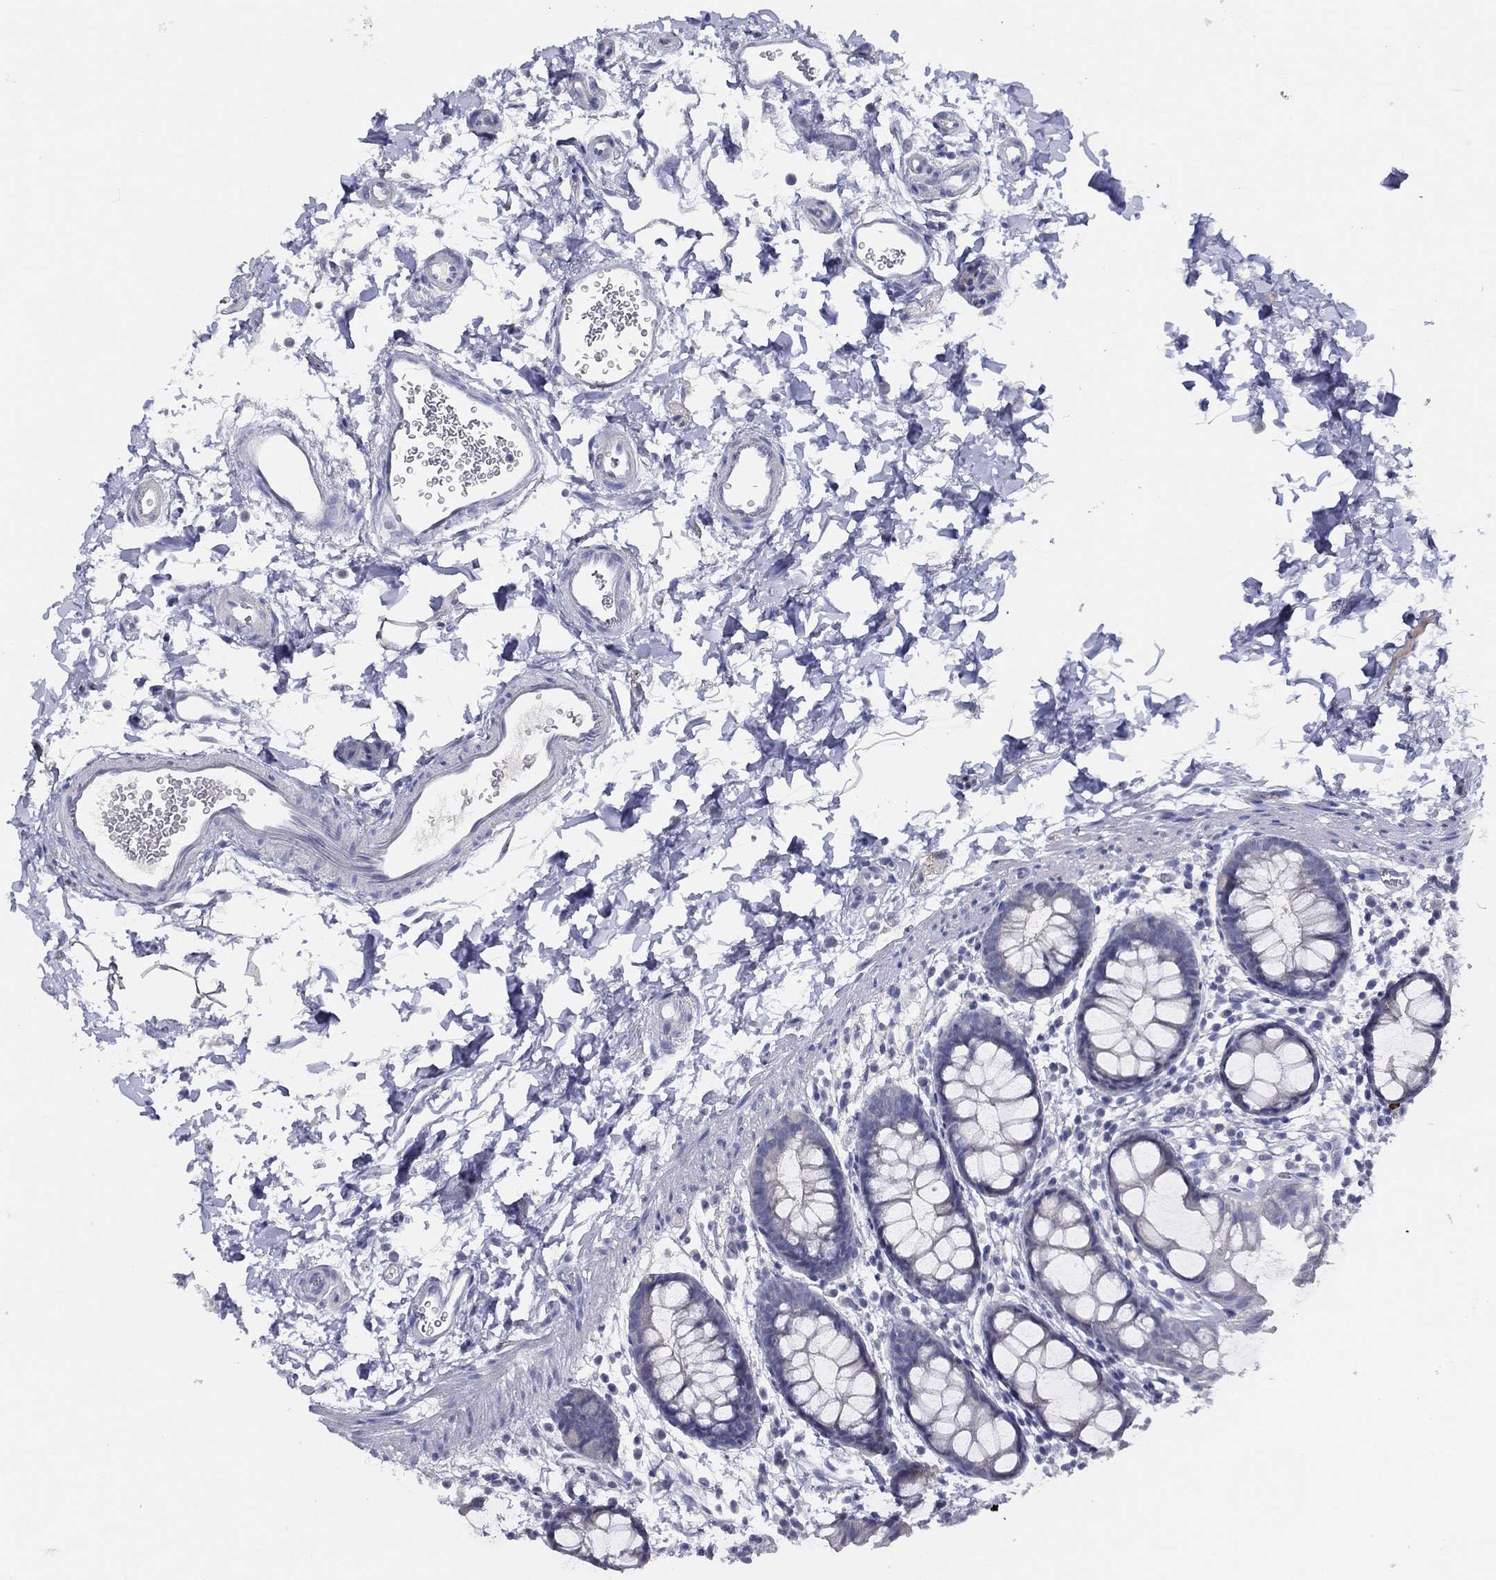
{"staining": {"intensity": "negative", "quantity": "none", "location": "none"}, "tissue": "rectum", "cell_type": "Glandular cells", "image_type": "normal", "snomed": [{"axis": "morphology", "description": "Normal tissue, NOS"}, {"axis": "topography", "description": "Rectum"}], "caption": "This is an immunohistochemistry micrograph of benign rectum. There is no staining in glandular cells.", "gene": "SLC13A4", "patient": {"sex": "male", "age": 57}}